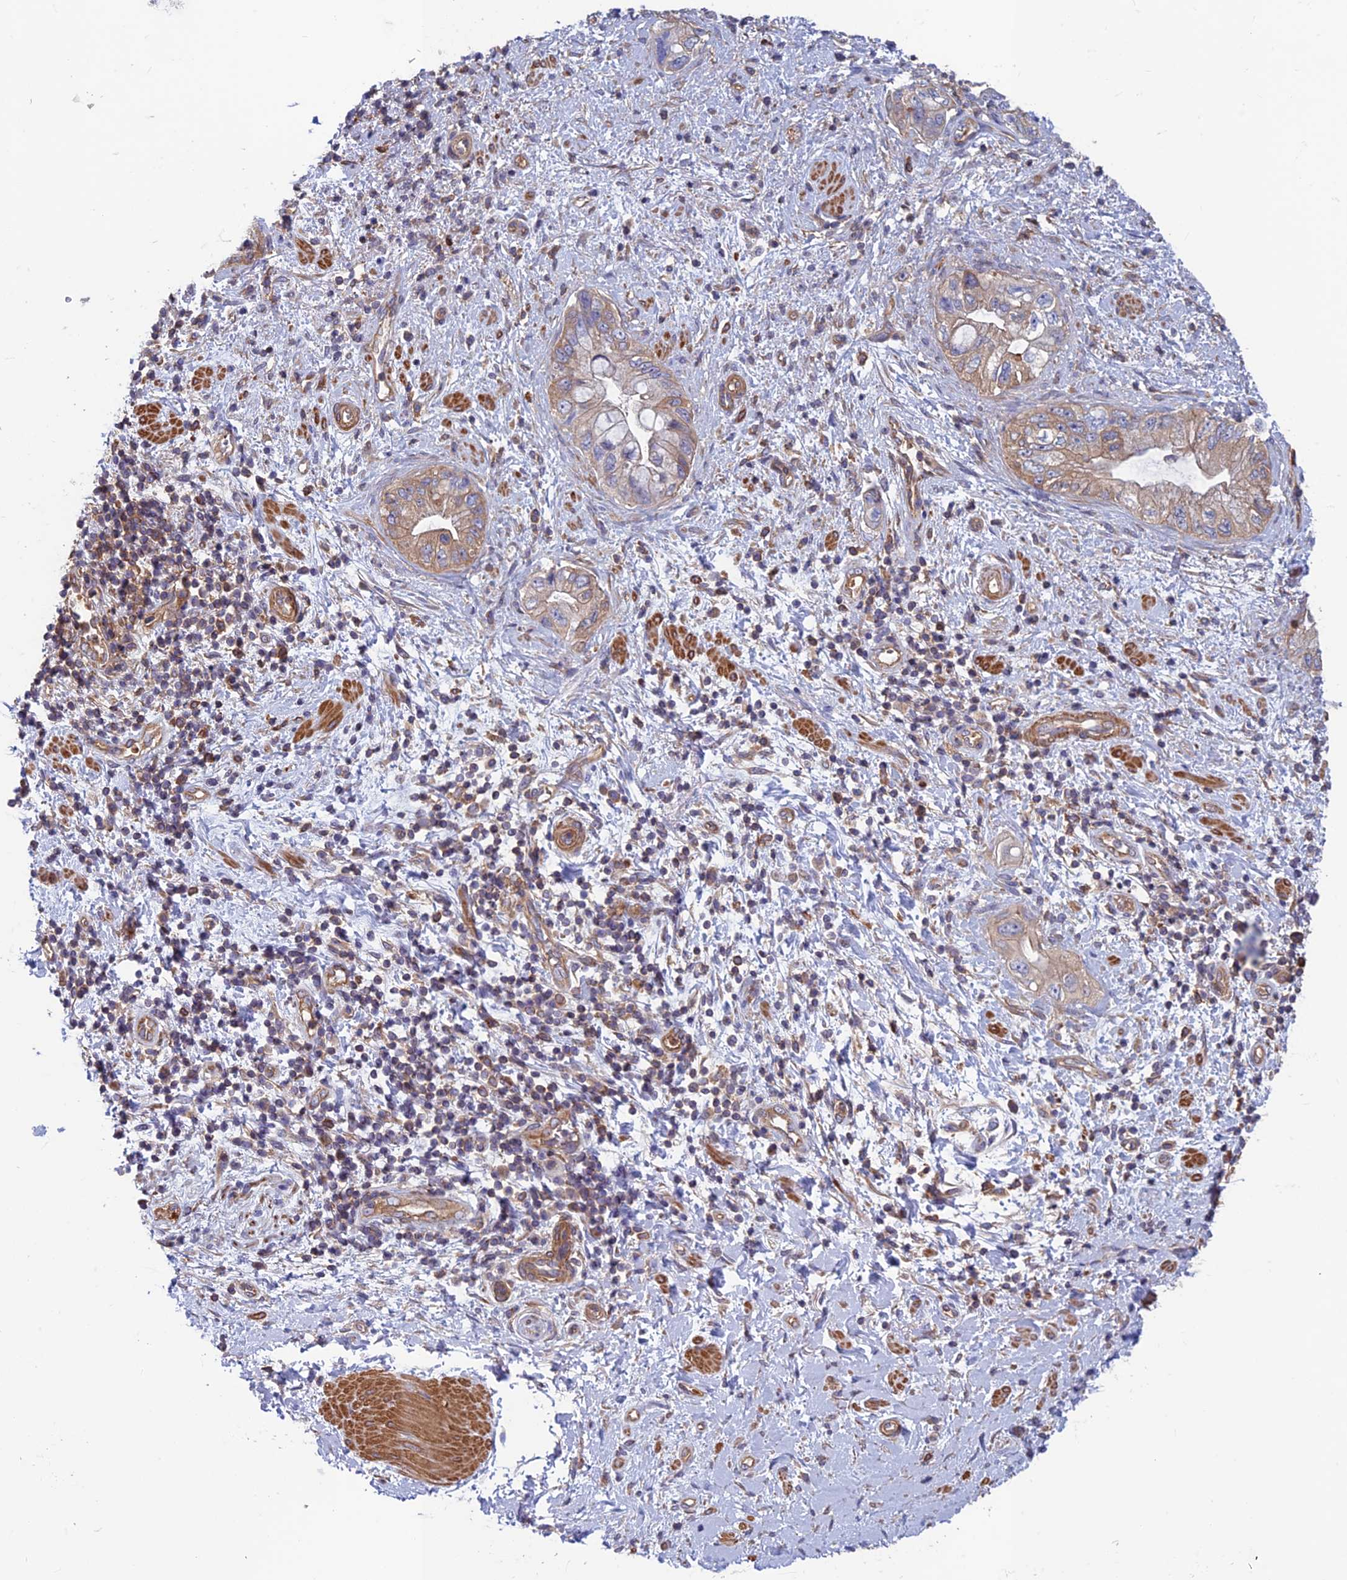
{"staining": {"intensity": "moderate", "quantity": ">75%", "location": "cytoplasmic/membranous"}, "tissue": "pancreatic cancer", "cell_type": "Tumor cells", "image_type": "cancer", "snomed": [{"axis": "morphology", "description": "Adenocarcinoma, NOS"}, {"axis": "topography", "description": "Pancreas"}], "caption": "This image demonstrates immunohistochemistry (IHC) staining of adenocarcinoma (pancreatic), with medium moderate cytoplasmic/membranous expression in approximately >75% of tumor cells.", "gene": "DNM1L", "patient": {"sex": "female", "age": 73}}